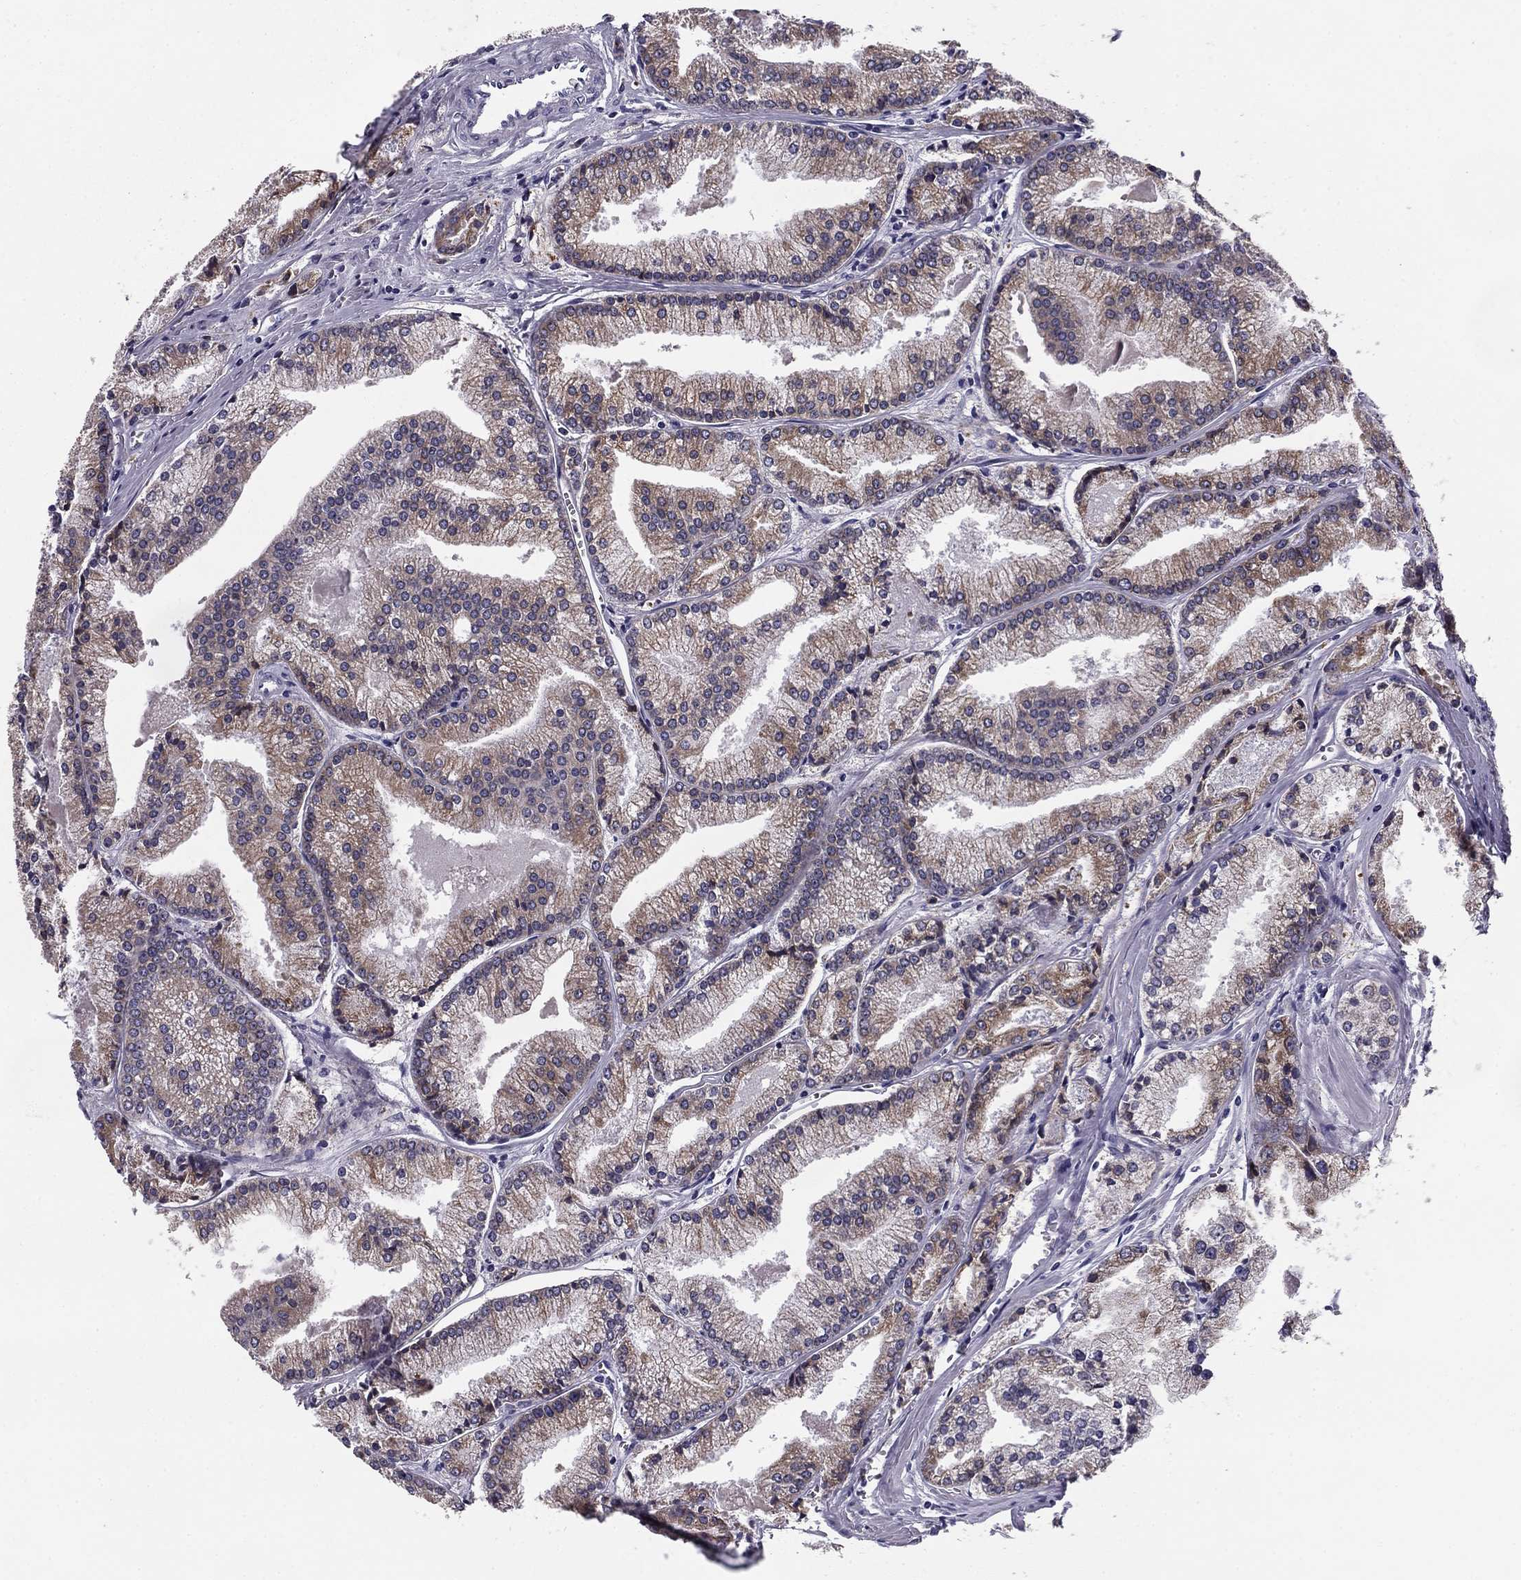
{"staining": {"intensity": "moderate", "quantity": "25%-75%", "location": "cytoplasmic/membranous"}, "tissue": "prostate cancer", "cell_type": "Tumor cells", "image_type": "cancer", "snomed": [{"axis": "morphology", "description": "Adenocarcinoma, NOS"}, {"axis": "topography", "description": "Prostate"}], "caption": "Protein expression by immunohistochemistry displays moderate cytoplasmic/membranous expression in about 25%-75% of tumor cells in prostate cancer (adenocarcinoma).", "gene": "TMED3", "patient": {"sex": "male", "age": 72}}